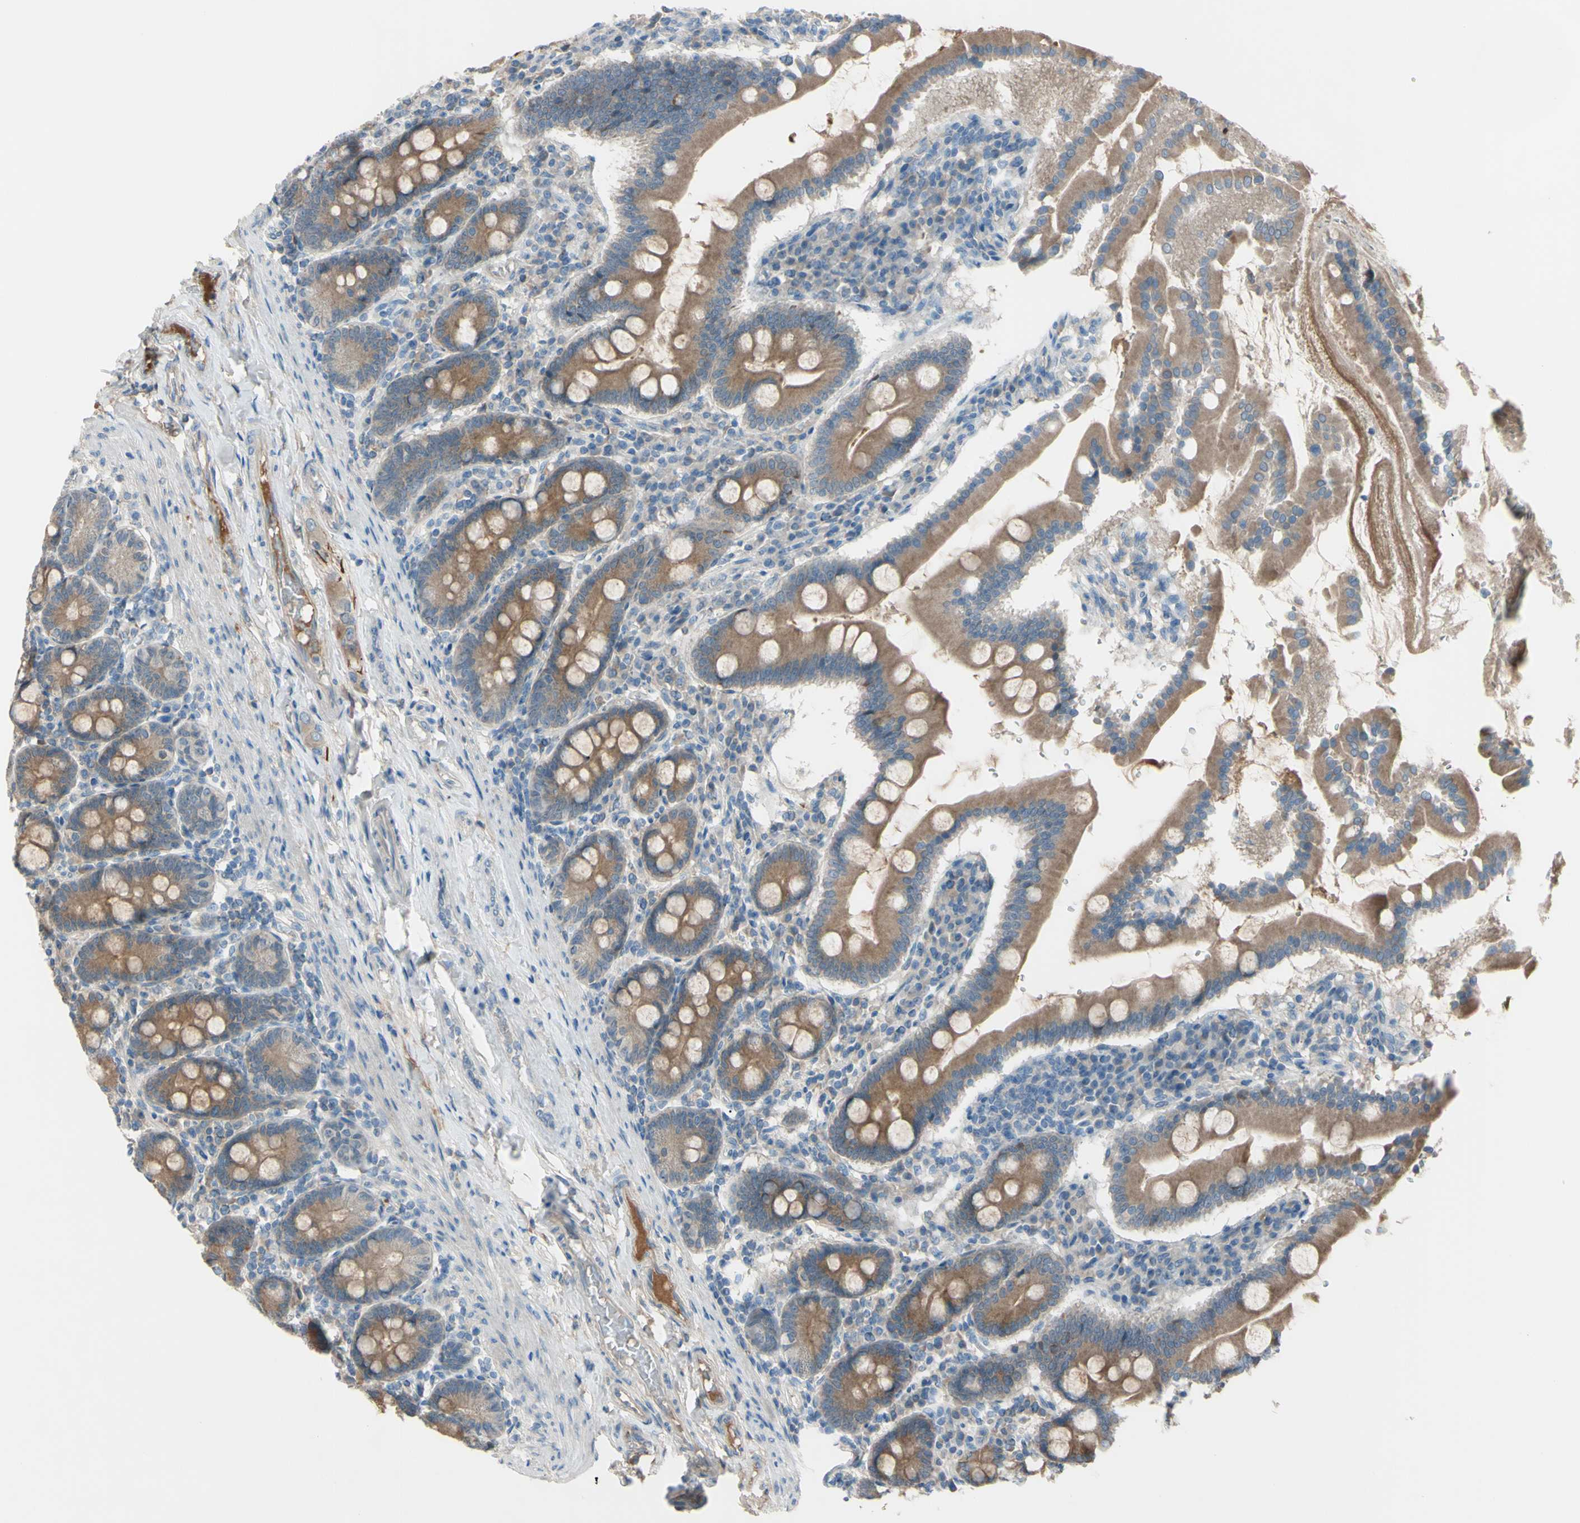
{"staining": {"intensity": "moderate", "quantity": ">75%", "location": "cytoplasmic/membranous"}, "tissue": "duodenum", "cell_type": "Glandular cells", "image_type": "normal", "snomed": [{"axis": "morphology", "description": "Normal tissue, NOS"}, {"axis": "topography", "description": "Duodenum"}], "caption": "Immunohistochemical staining of normal human duodenum shows medium levels of moderate cytoplasmic/membranous expression in about >75% of glandular cells.", "gene": "ATRN", "patient": {"sex": "male", "age": 50}}